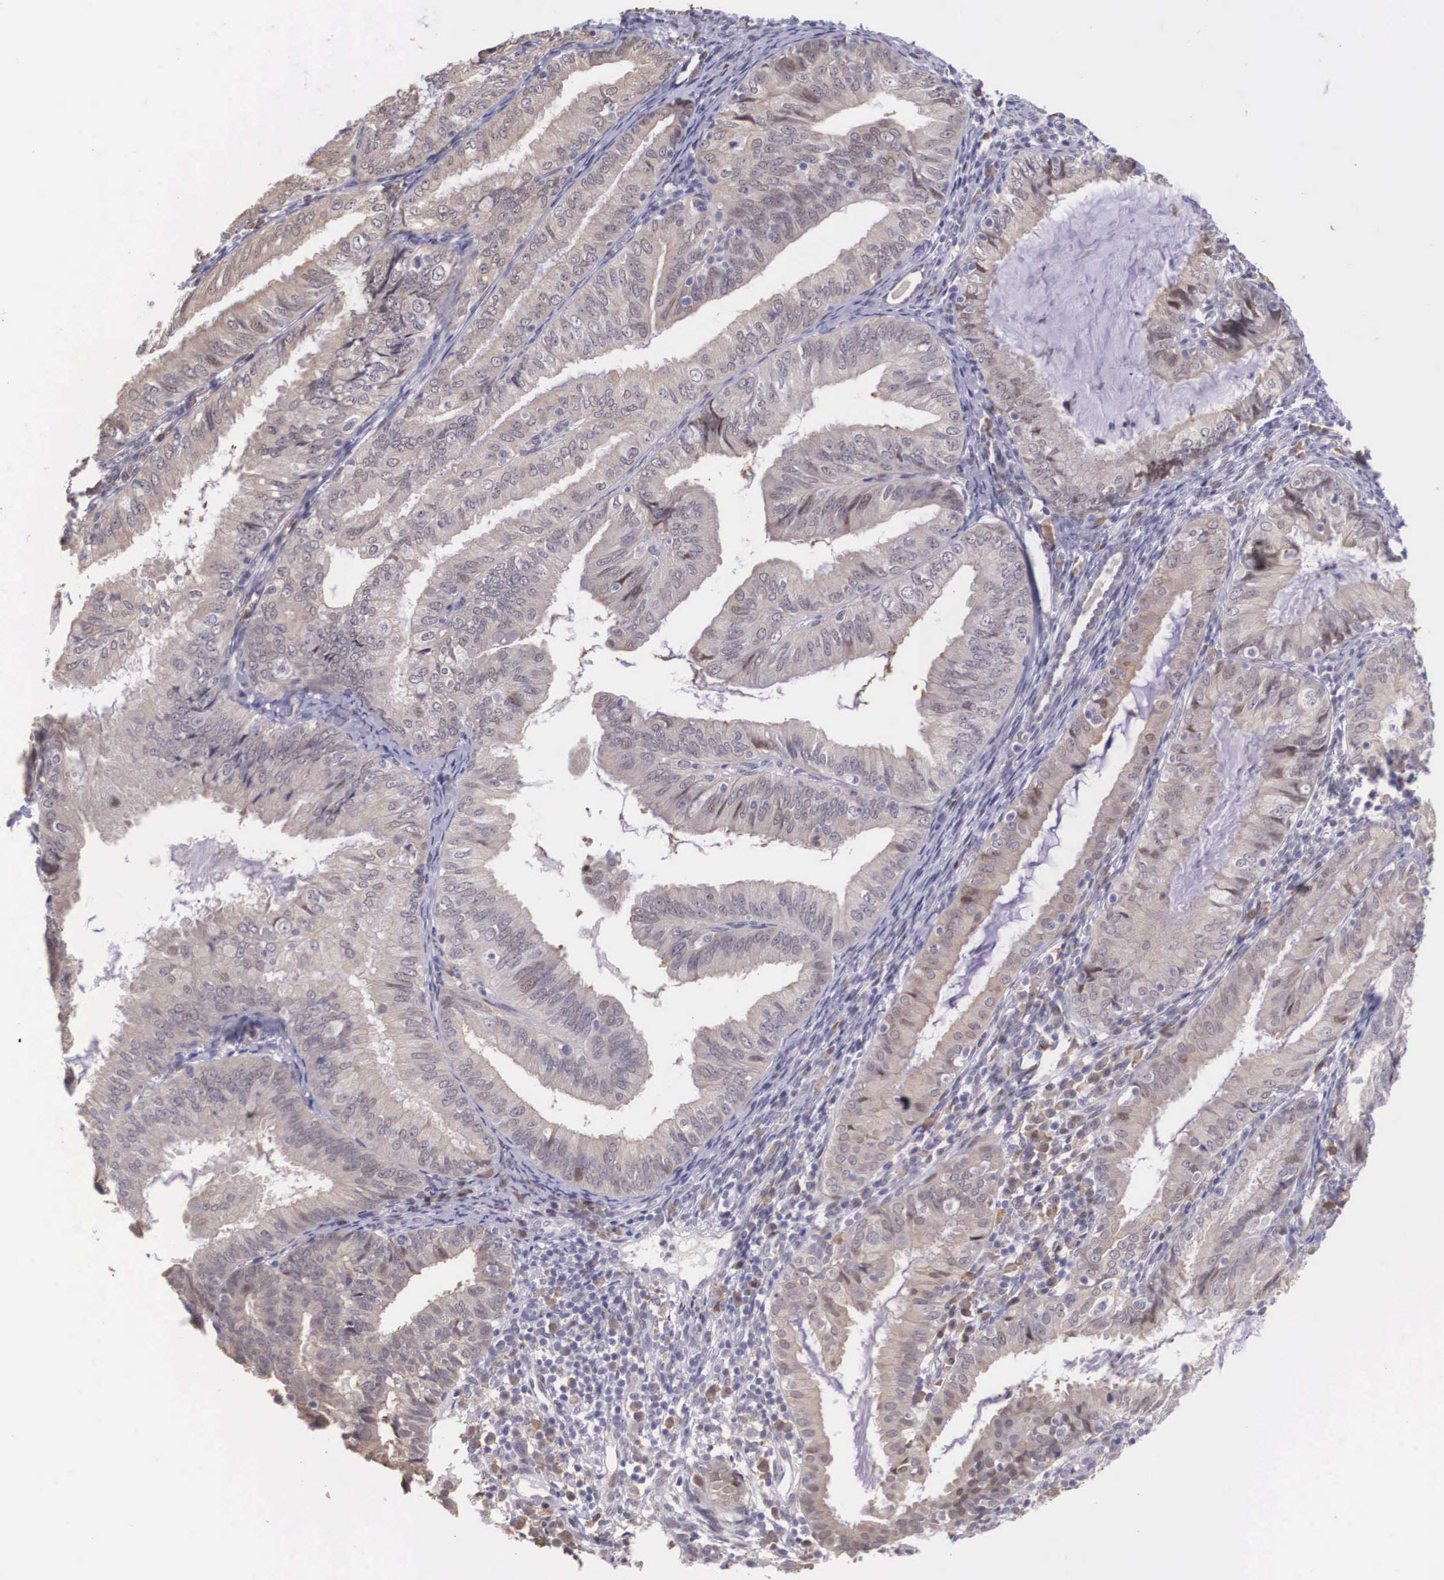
{"staining": {"intensity": "weak", "quantity": "<25%", "location": "cytoplasmic/membranous"}, "tissue": "endometrial cancer", "cell_type": "Tumor cells", "image_type": "cancer", "snomed": [{"axis": "morphology", "description": "Adenocarcinoma, NOS"}, {"axis": "topography", "description": "Endometrium"}], "caption": "Endometrial adenocarcinoma was stained to show a protein in brown. There is no significant expression in tumor cells.", "gene": "SLC25A21", "patient": {"sex": "female", "age": 66}}